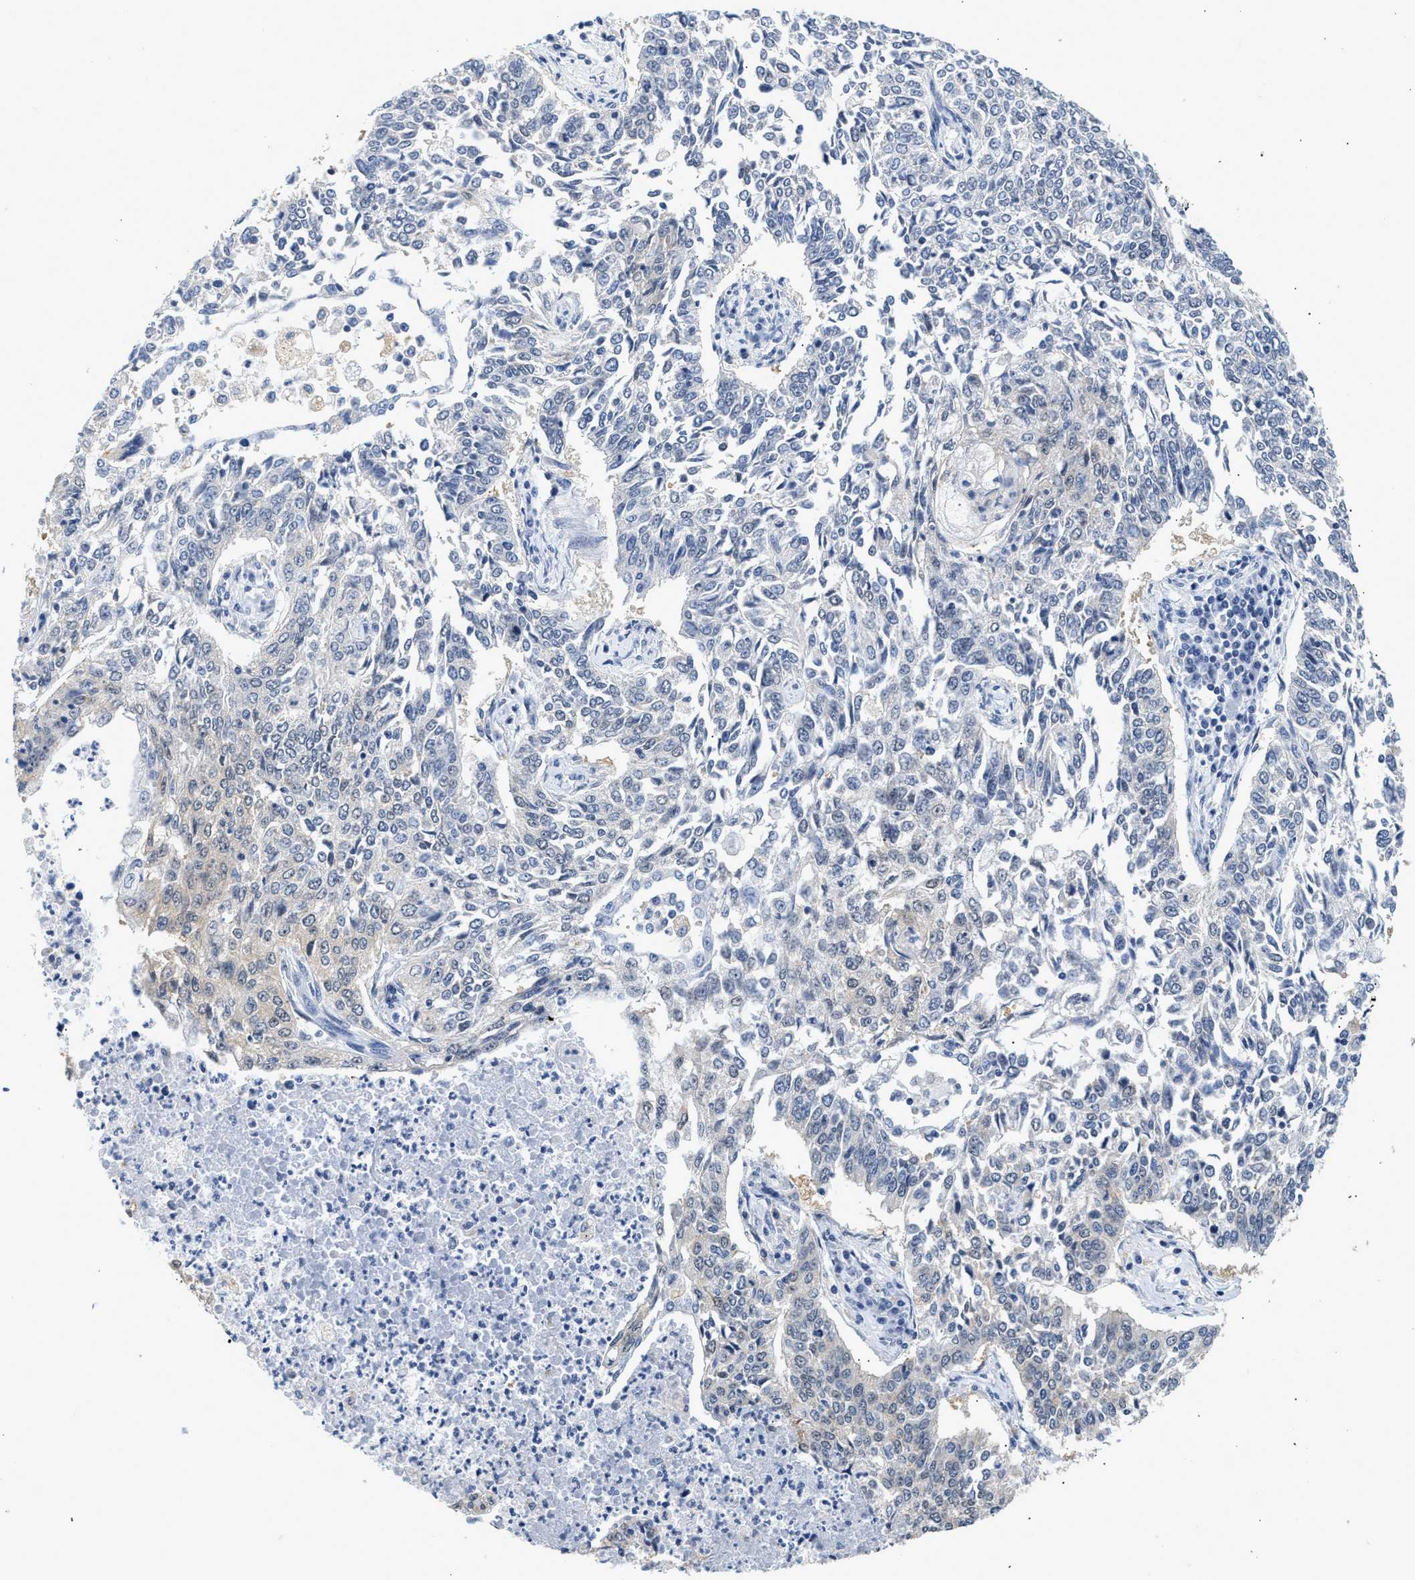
{"staining": {"intensity": "weak", "quantity": "<25%", "location": "cytoplasmic/membranous"}, "tissue": "lung cancer", "cell_type": "Tumor cells", "image_type": "cancer", "snomed": [{"axis": "morphology", "description": "Normal tissue, NOS"}, {"axis": "morphology", "description": "Squamous cell carcinoma, NOS"}, {"axis": "topography", "description": "Cartilage tissue"}, {"axis": "topography", "description": "Bronchus"}, {"axis": "topography", "description": "Lung"}], "caption": "Immunohistochemical staining of lung cancer demonstrates no significant positivity in tumor cells. The staining was performed using DAB to visualize the protein expression in brown, while the nuclei were stained in blue with hematoxylin (Magnification: 20x).", "gene": "PPM1L", "patient": {"sex": "female", "age": 49}}